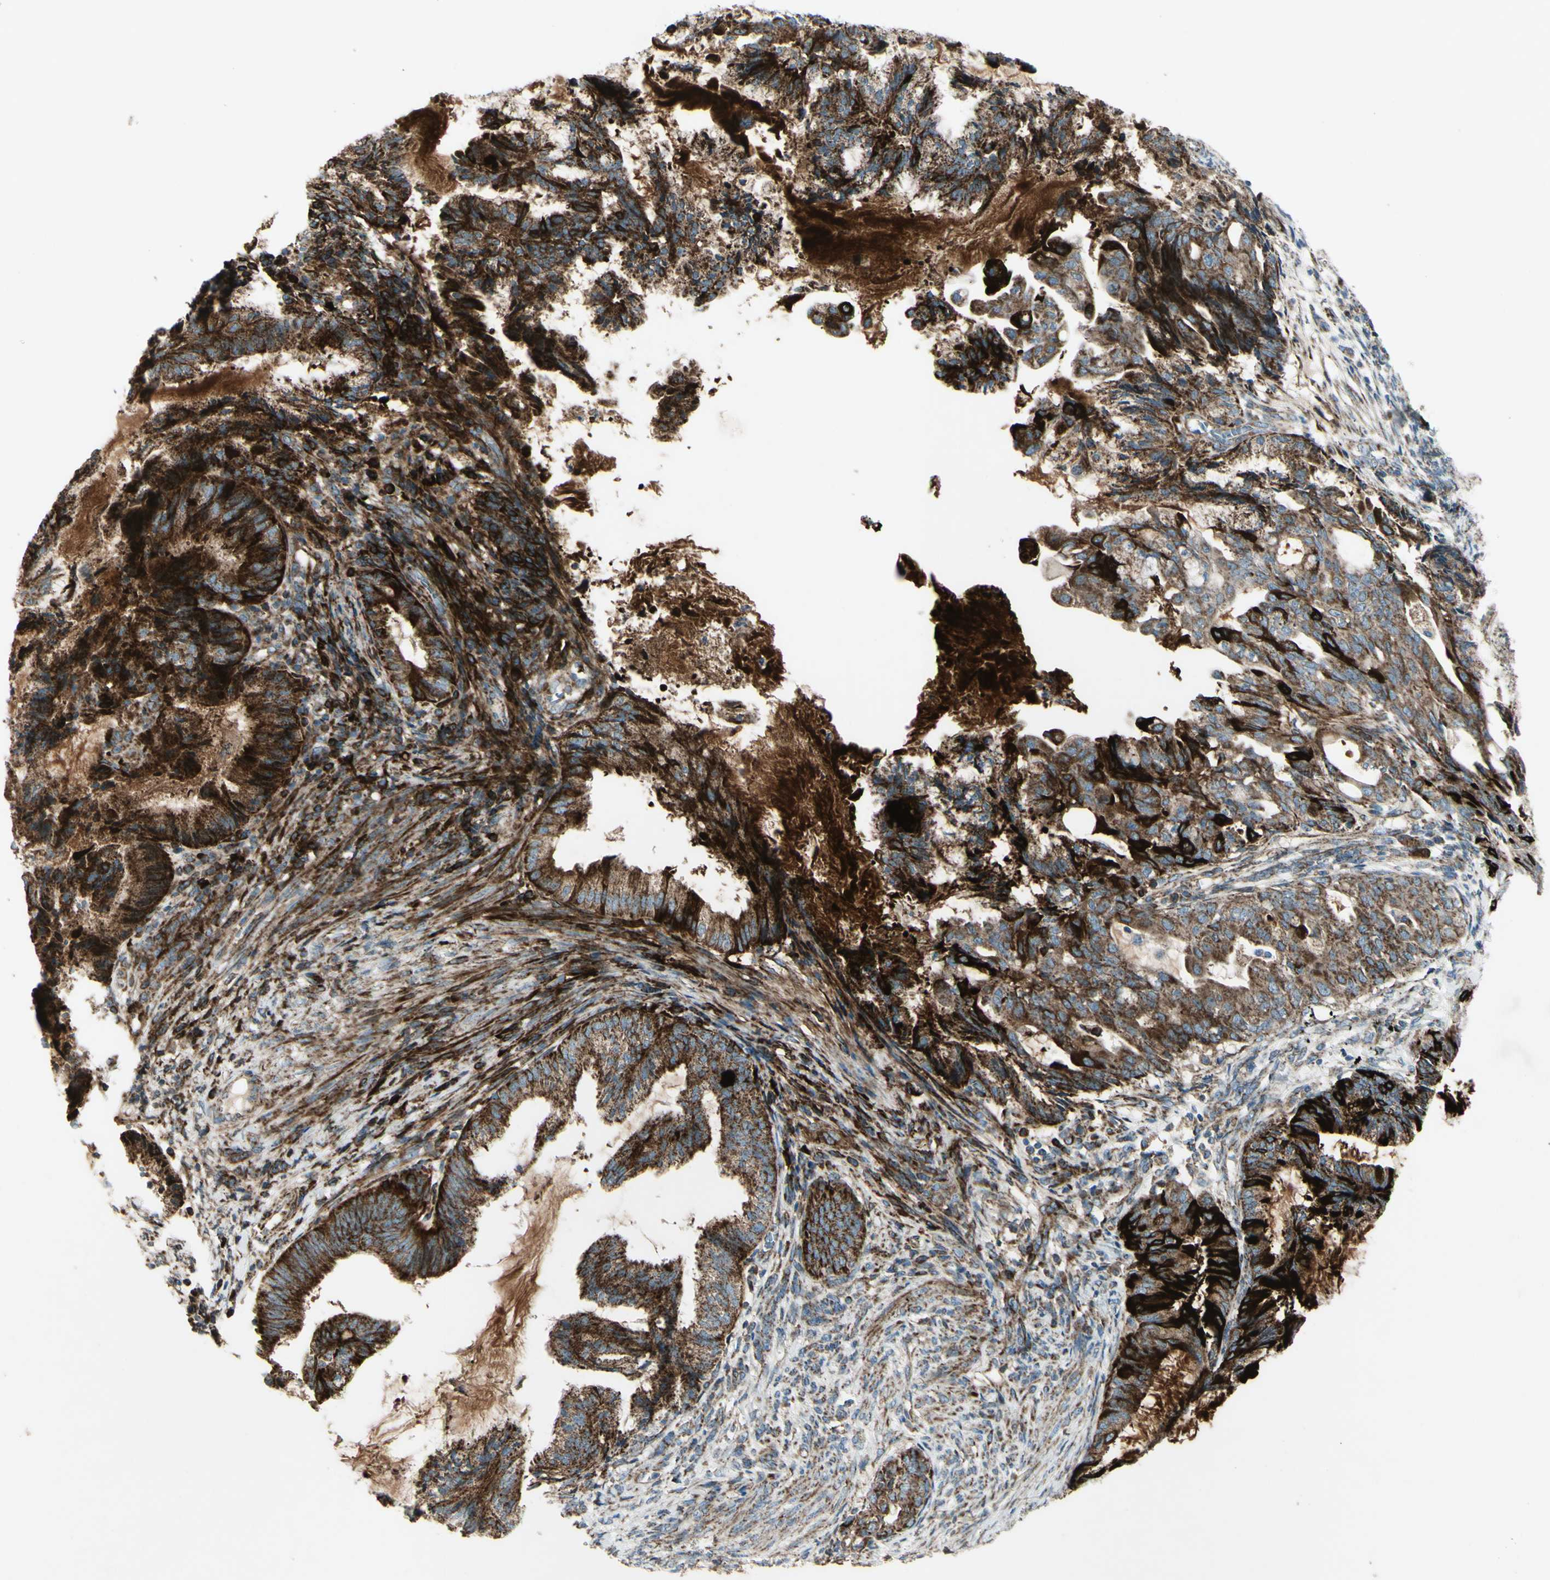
{"staining": {"intensity": "strong", "quantity": ">75%", "location": "cytoplasmic/membranous"}, "tissue": "endometrial cancer", "cell_type": "Tumor cells", "image_type": "cancer", "snomed": [{"axis": "morphology", "description": "Adenocarcinoma, NOS"}, {"axis": "topography", "description": "Endometrium"}], "caption": "Endometrial adenocarcinoma was stained to show a protein in brown. There is high levels of strong cytoplasmic/membranous staining in about >75% of tumor cells. The protein of interest is stained brown, and the nuclei are stained in blue (DAB (3,3'-diaminobenzidine) IHC with brightfield microscopy, high magnification).", "gene": "RHOT1", "patient": {"sex": "female", "age": 86}}